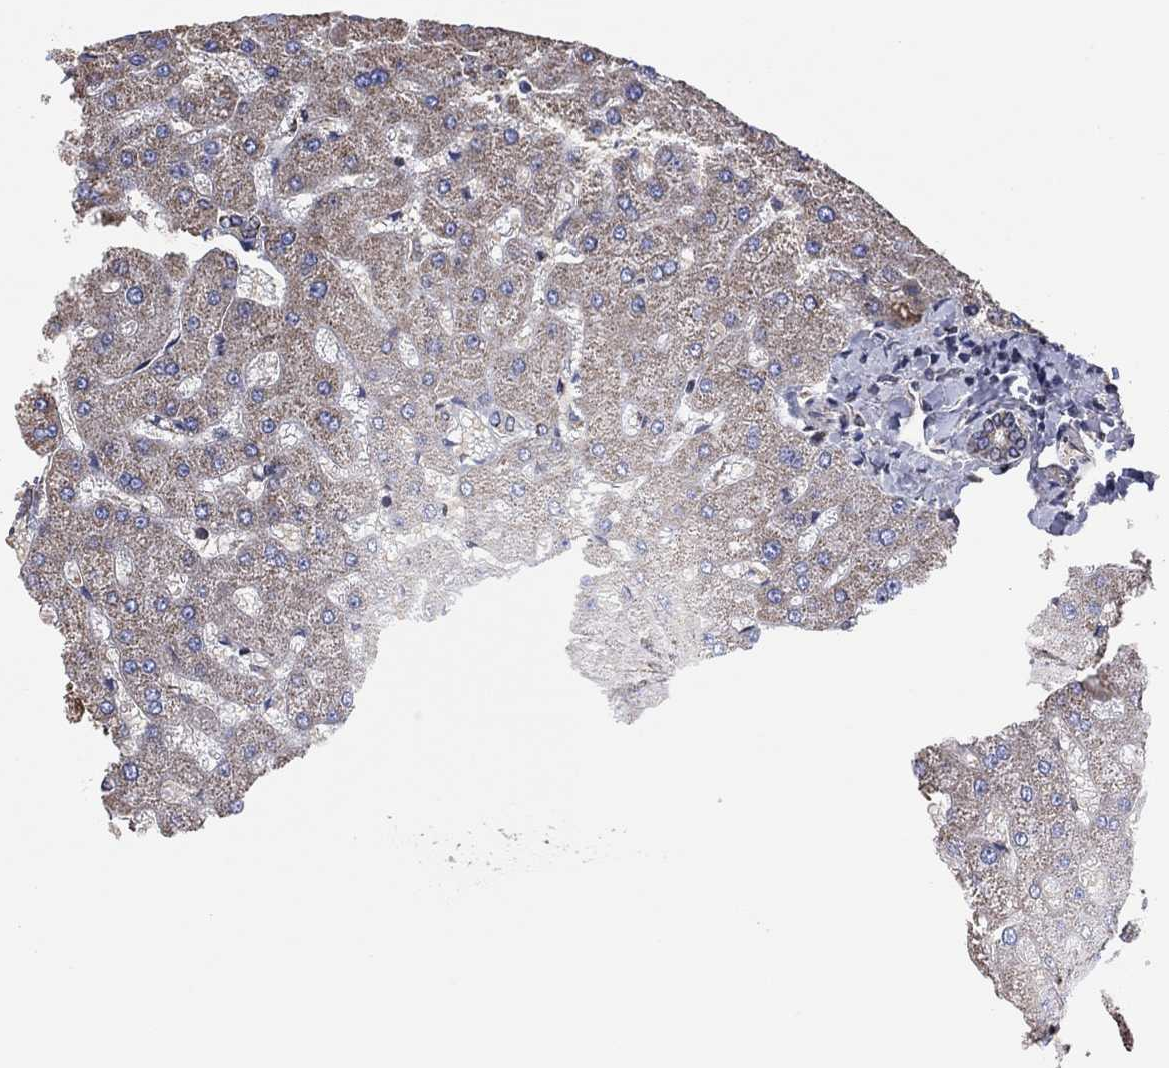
{"staining": {"intensity": "negative", "quantity": "none", "location": "none"}, "tissue": "liver", "cell_type": "Cholangiocytes", "image_type": "normal", "snomed": [{"axis": "morphology", "description": "Normal tissue, NOS"}, {"axis": "topography", "description": "Liver"}], "caption": "Histopathology image shows no significant protein staining in cholangiocytes of benign liver. (DAB IHC visualized using brightfield microscopy, high magnification).", "gene": "PIDD1", "patient": {"sex": "female", "age": 50}}